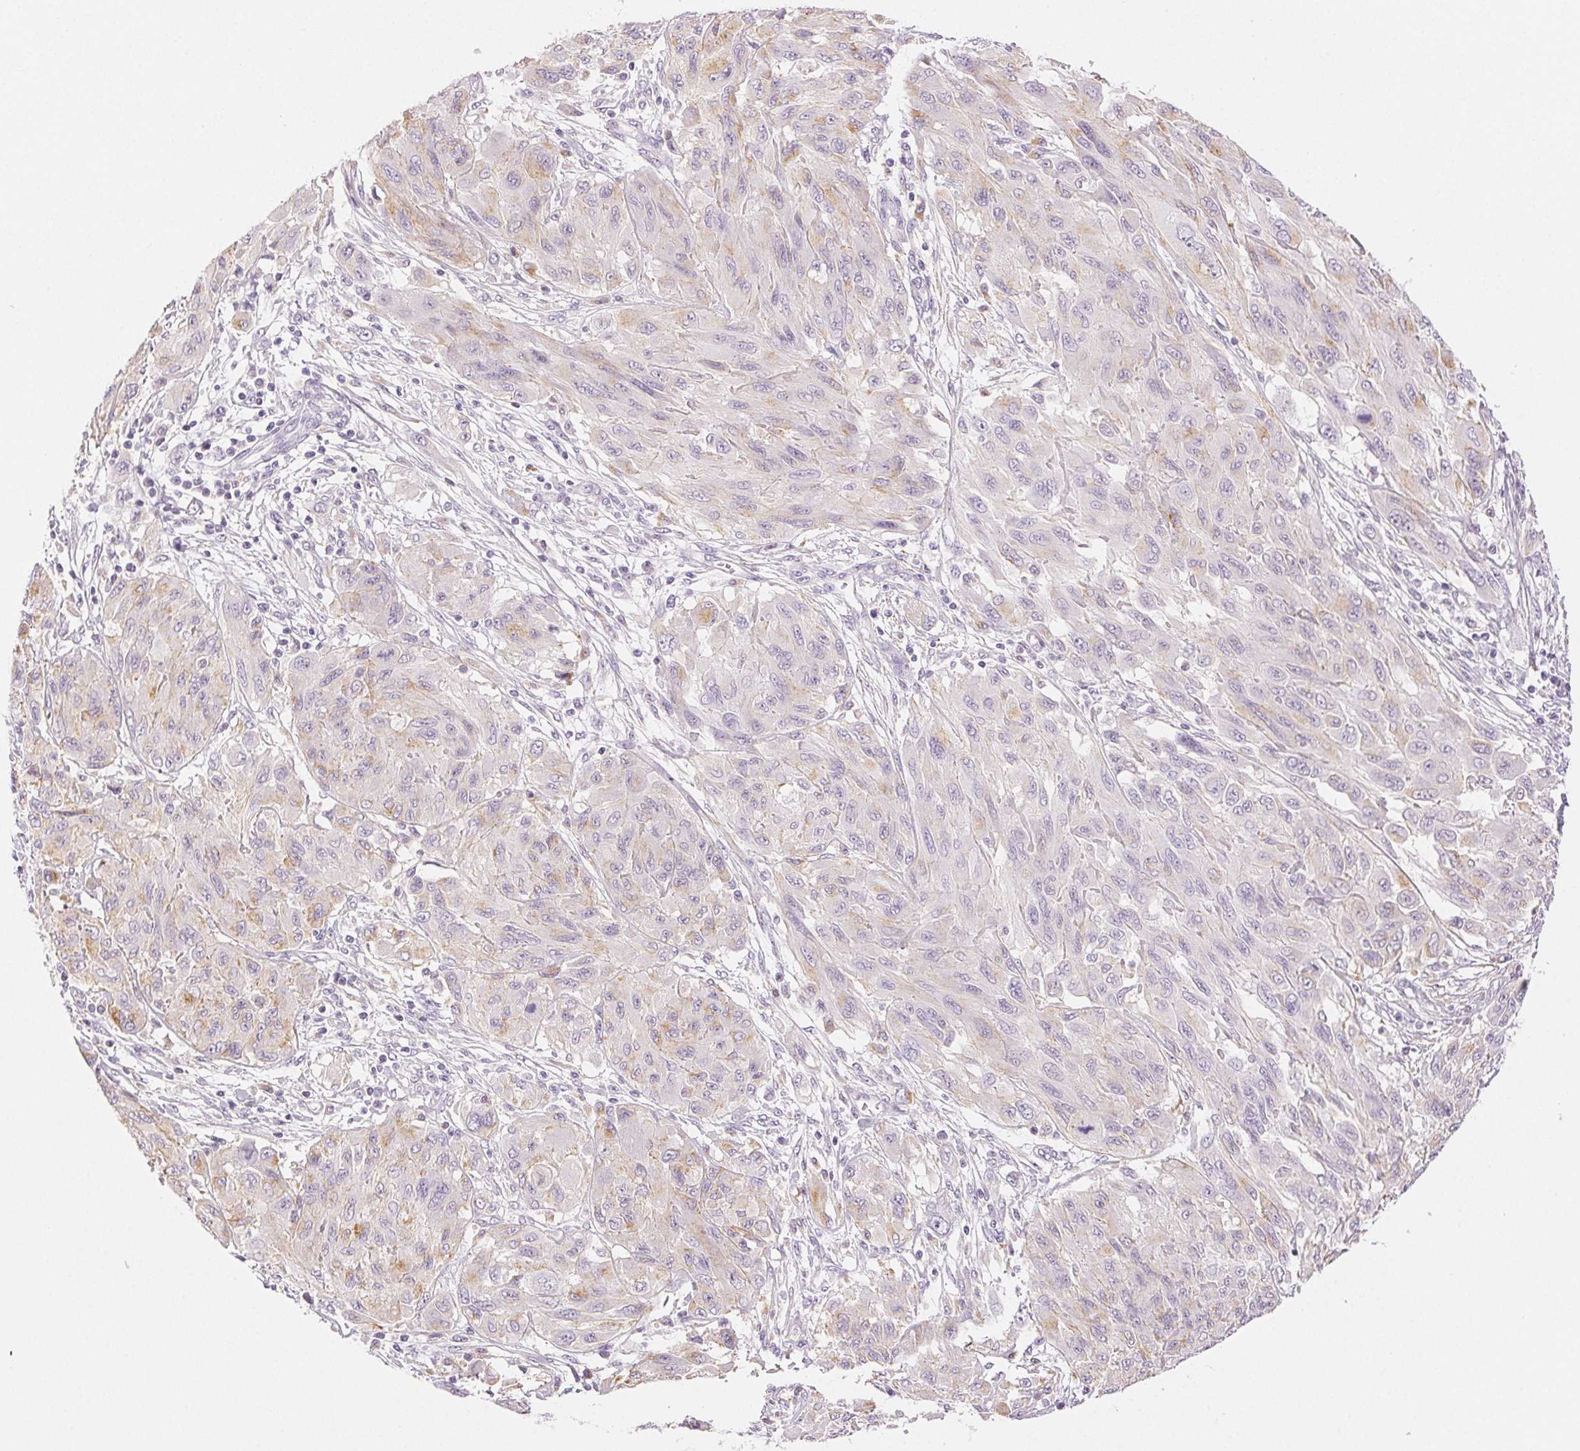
{"staining": {"intensity": "moderate", "quantity": "<25%", "location": "cytoplasmic/membranous"}, "tissue": "melanoma", "cell_type": "Tumor cells", "image_type": "cancer", "snomed": [{"axis": "morphology", "description": "Malignant melanoma, NOS"}, {"axis": "topography", "description": "Skin"}], "caption": "This histopathology image demonstrates malignant melanoma stained with immunohistochemistry to label a protein in brown. The cytoplasmic/membranous of tumor cells show moderate positivity for the protein. Nuclei are counter-stained blue.", "gene": "SLC5A2", "patient": {"sex": "female", "age": 91}}